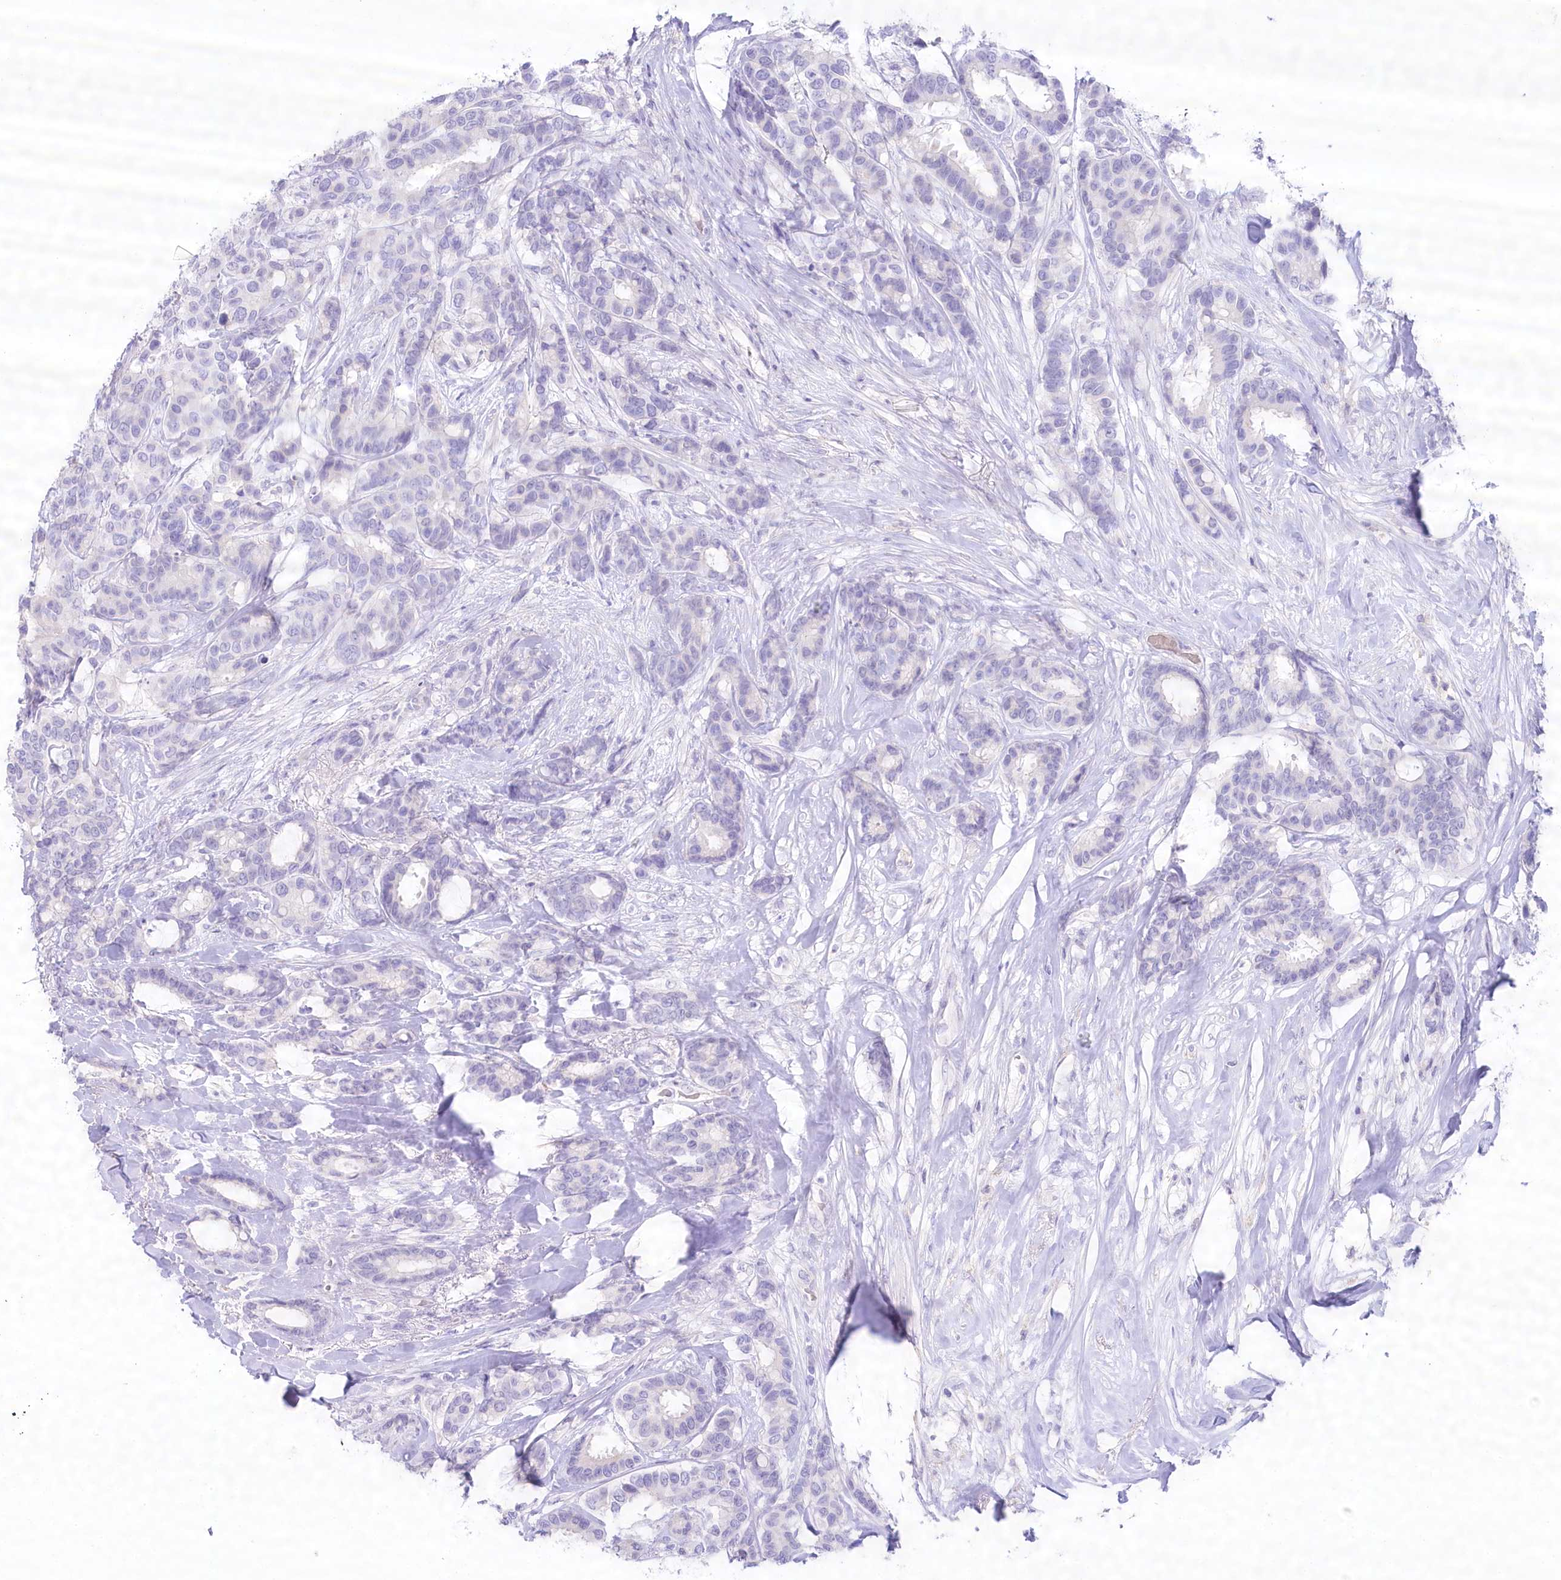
{"staining": {"intensity": "negative", "quantity": "none", "location": "none"}, "tissue": "breast cancer", "cell_type": "Tumor cells", "image_type": "cancer", "snomed": [{"axis": "morphology", "description": "Duct carcinoma"}, {"axis": "topography", "description": "Breast"}], "caption": "Breast cancer was stained to show a protein in brown. There is no significant positivity in tumor cells.", "gene": "MYOZ1", "patient": {"sex": "female", "age": 87}}